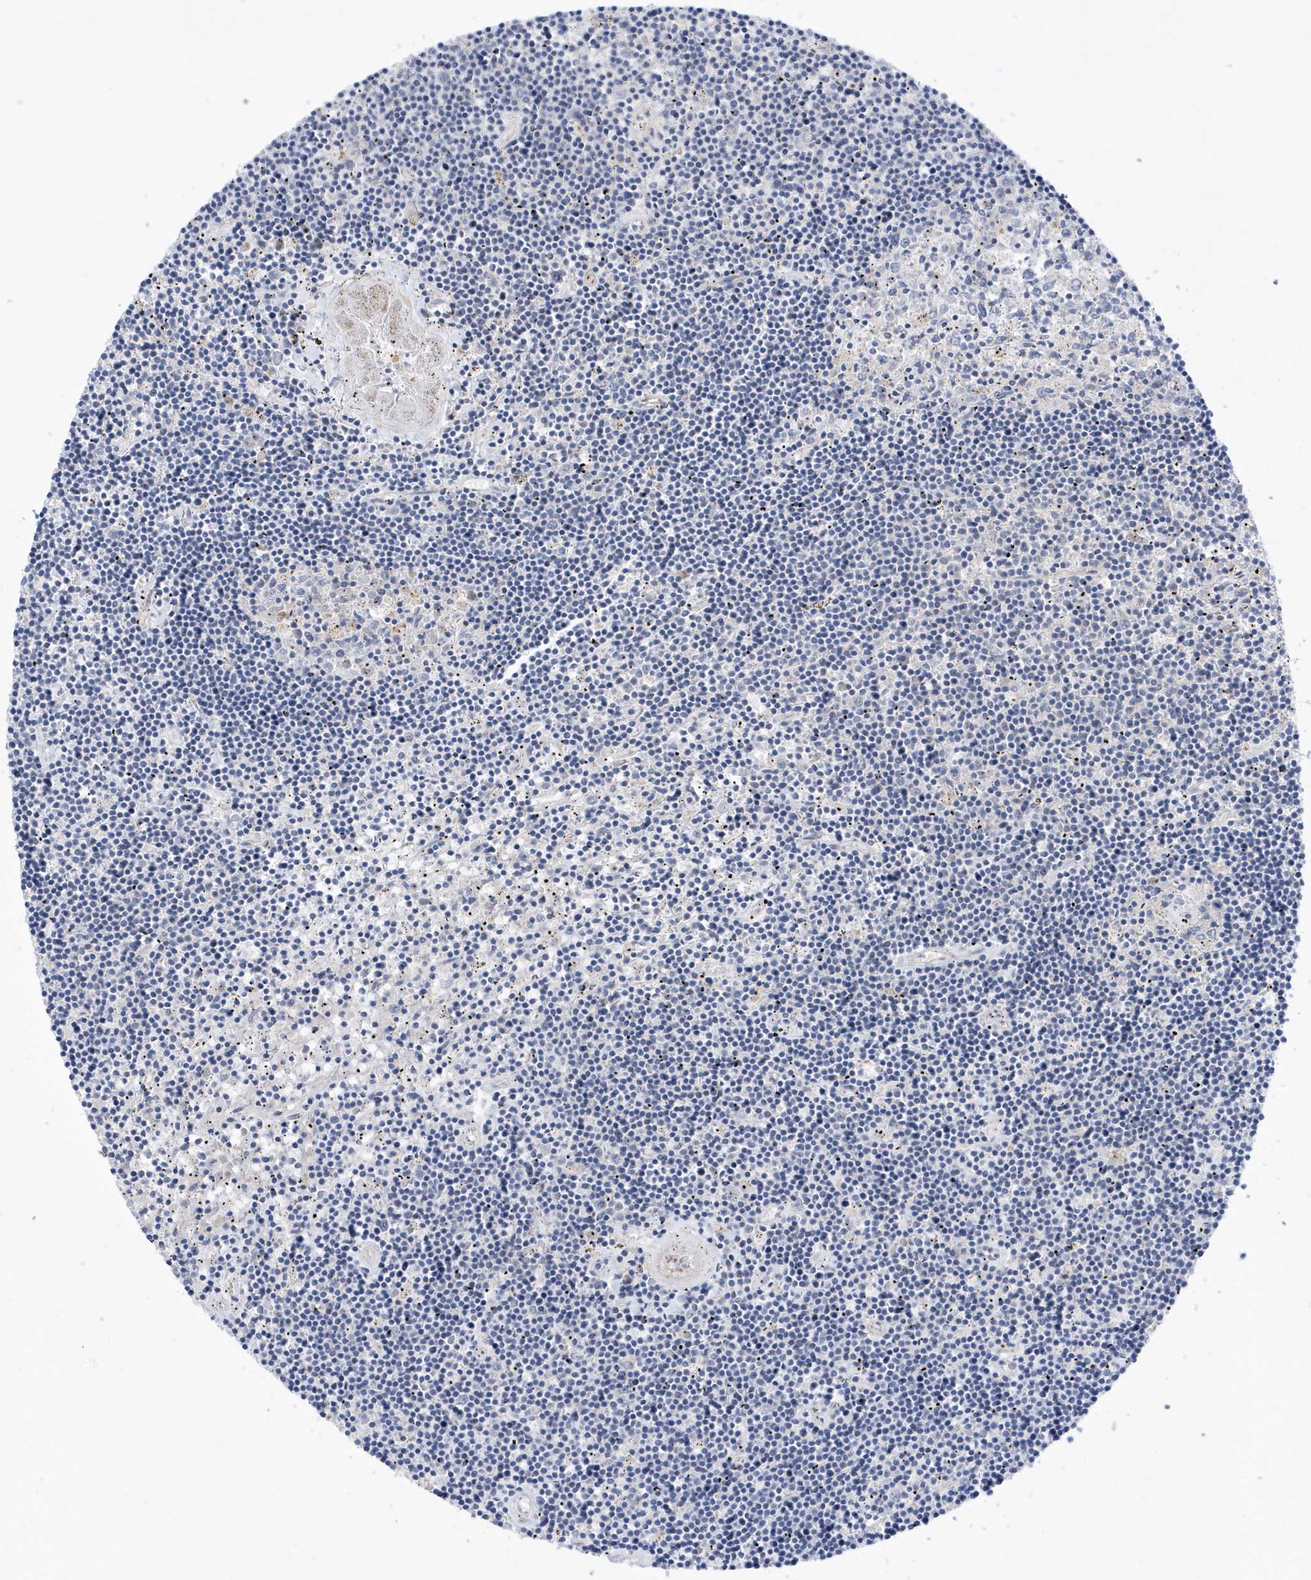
{"staining": {"intensity": "negative", "quantity": "none", "location": "none"}, "tissue": "lymphoma", "cell_type": "Tumor cells", "image_type": "cancer", "snomed": [{"axis": "morphology", "description": "Malignant lymphoma, non-Hodgkin's type, Low grade"}, {"axis": "topography", "description": "Spleen"}], "caption": "Immunohistochemistry (IHC) photomicrograph of neoplastic tissue: malignant lymphoma, non-Hodgkin's type (low-grade) stained with DAB reveals no significant protein staining in tumor cells.", "gene": "LONRF2", "patient": {"sex": "male", "age": 76}}